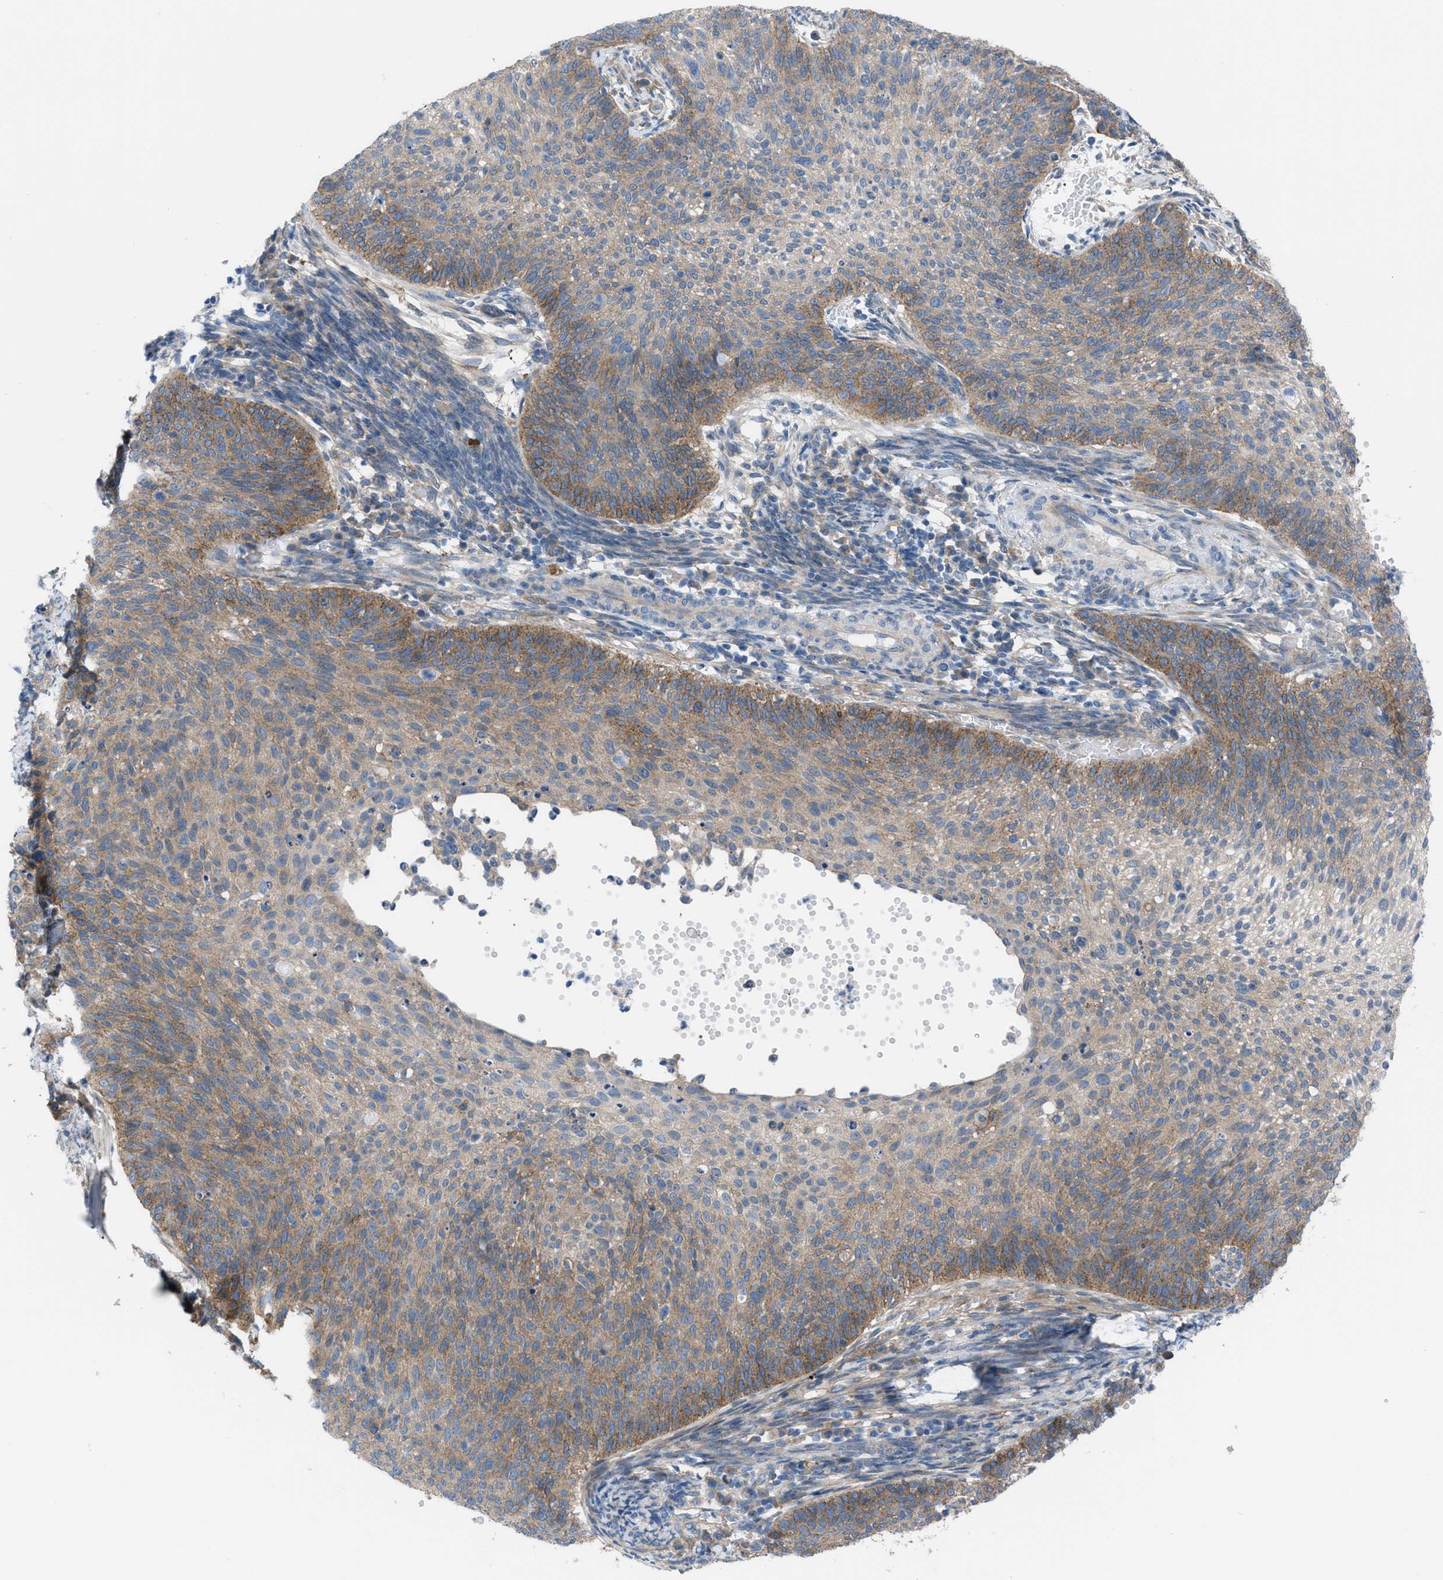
{"staining": {"intensity": "moderate", "quantity": ">75%", "location": "cytoplasmic/membranous"}, "tissue": "cervical cancer", "cell_type": "Tumor cells", "image_type": "cancer", "snomed": [{"axis": "morphology", "description": "Squamous cell carcinoma, NOS"}, {"axis": "topography", "description": "Cervix"}], "caption": "About >75% of tumor cells in human squamous cell carcinoma (cervical) show moderate cytoplasmic/membranous protein positivity as visualized by brown immunohistochemical staining.", "gene": "EGFR", "patient": {"sex": "female", "age": 70}}